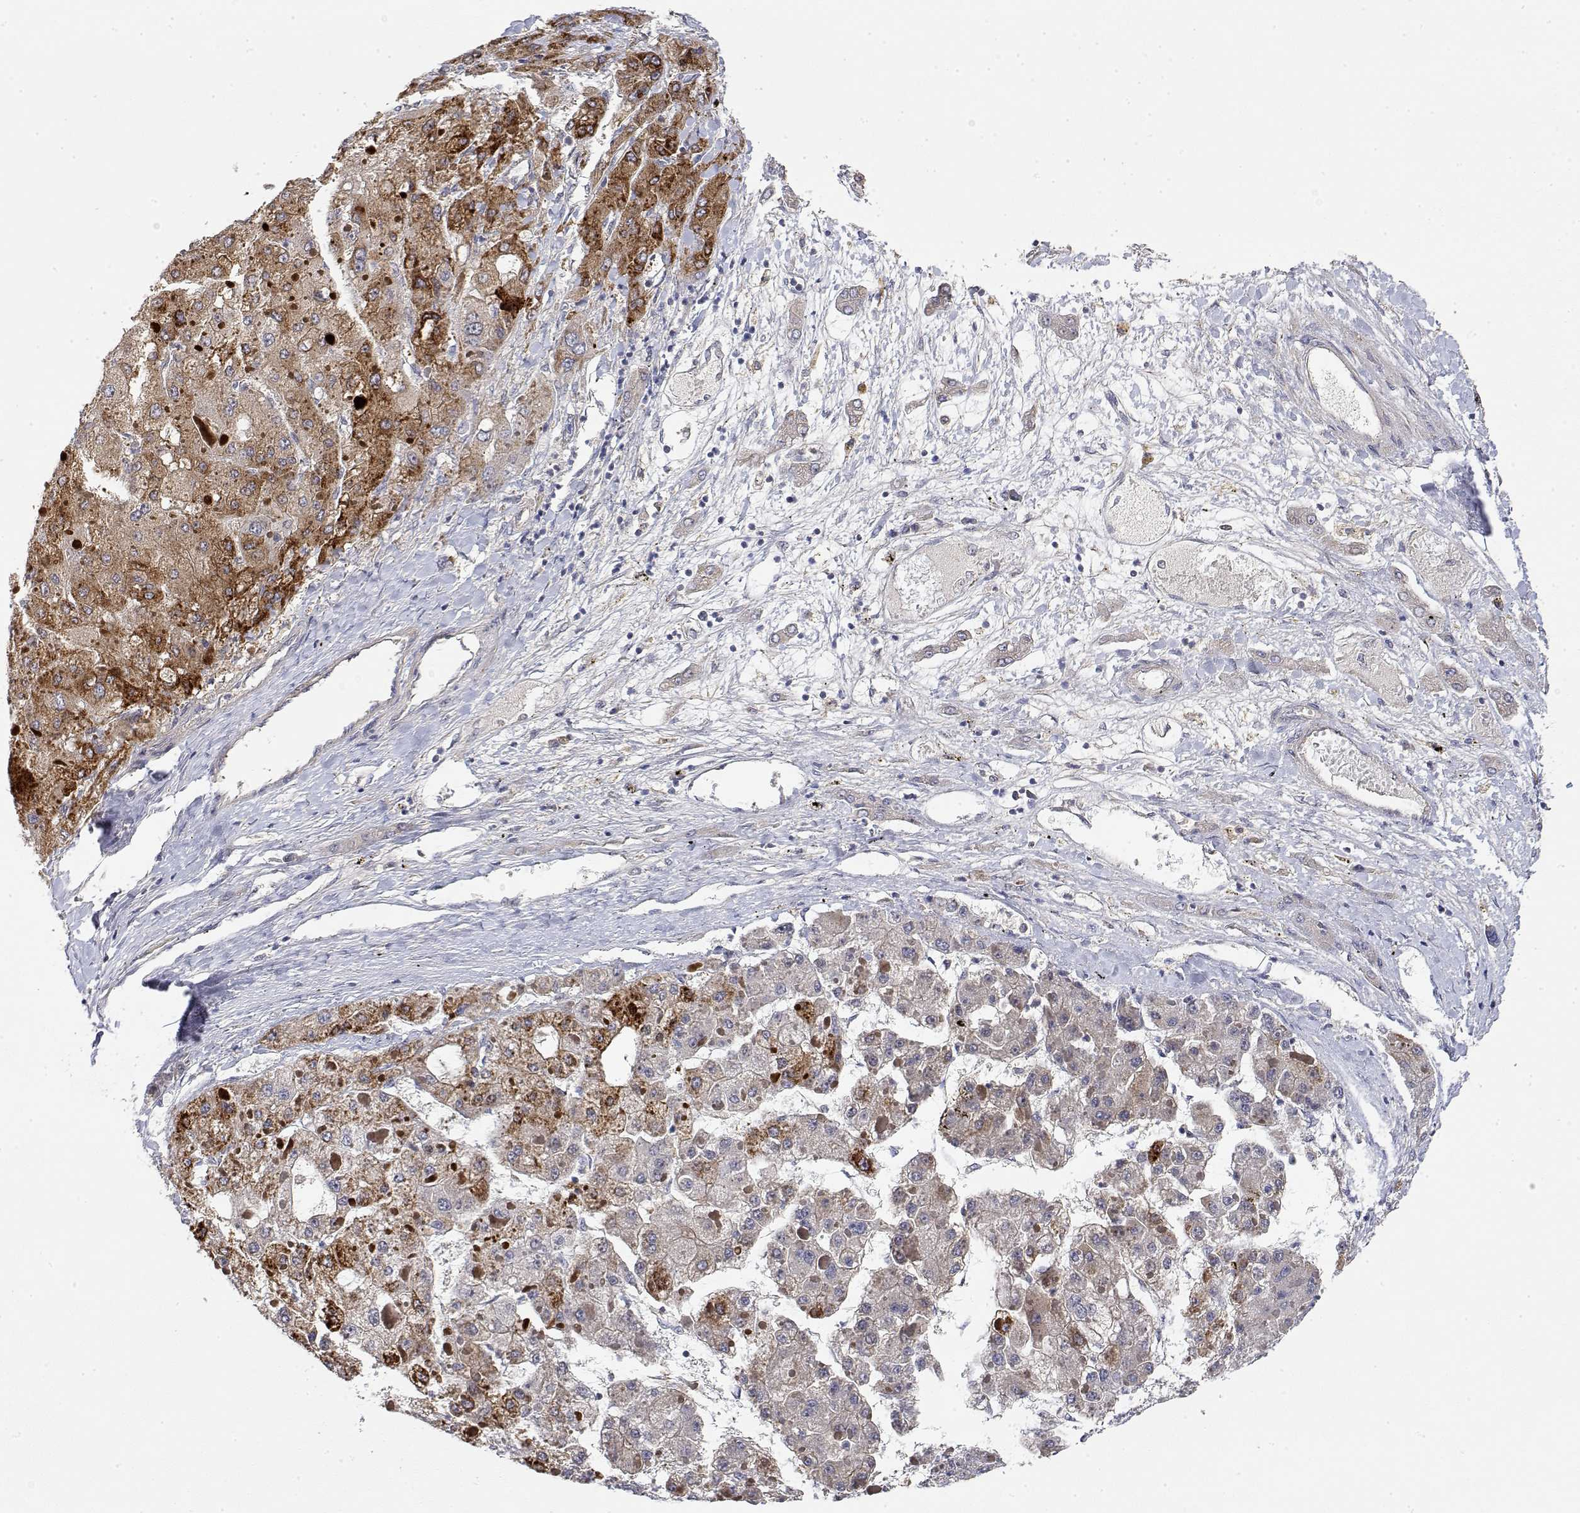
{"staining": {"intensity": "moderate", "quantity": "25%-75%", "location": "cytoplasmic/membranous"}, "tissue": "liver cancer", "cell_type": "Tumor cells", "image_type": "cancer", "snomed": [{"axis": "morphology", "description": "Carcinoma, Hepatocellular, NOS"}, {"axis": "topography", "description": "Liver"}], "caption": "Liver cancer (hepatocellular carcinoma) stained with IHC displays moderate cytoplasmic/membranous expression in about 25%-75% of tumor cells. (IHC, brightfield microscopy, high magnification).", "gene": "LONRF3", "patient": {"sex": "female", "age": 73}}